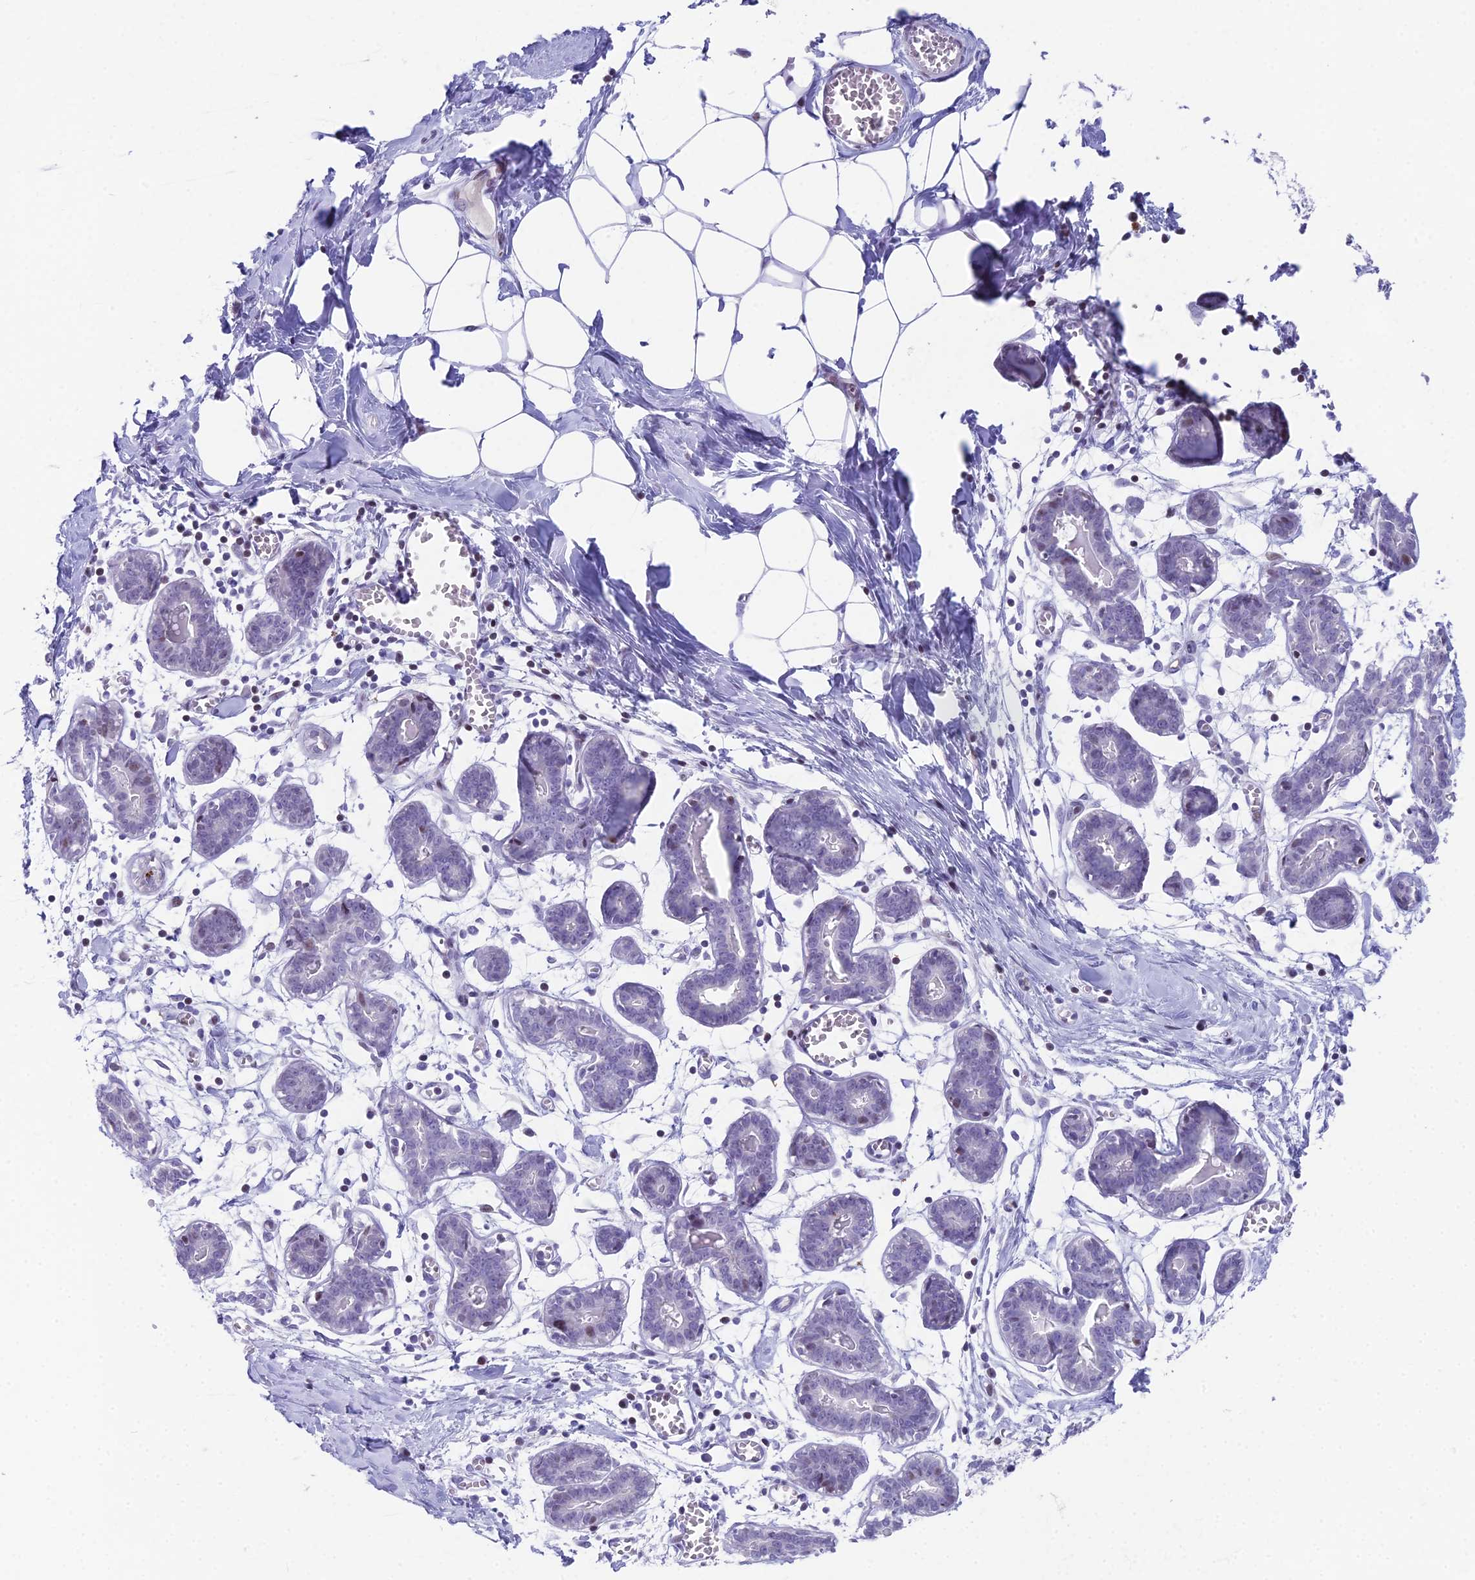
{"staining": {"intensity": "negative", "quantity": "none", "location": "none"}, "tissue": "breast", "cell_type": "Adipocytes", "image_type": "normal", "snomed": [{"axis": "morphology", "description": "Normal tissue, NOS"}, {"axis": "topography", "description": "Breast"}], "caption": "Immunohistochemical staining of benign human breast reveals no significant positivity in adipocytes.", "gene": "CC2D2A", "patient": {"sex": "female", "age": 27}}